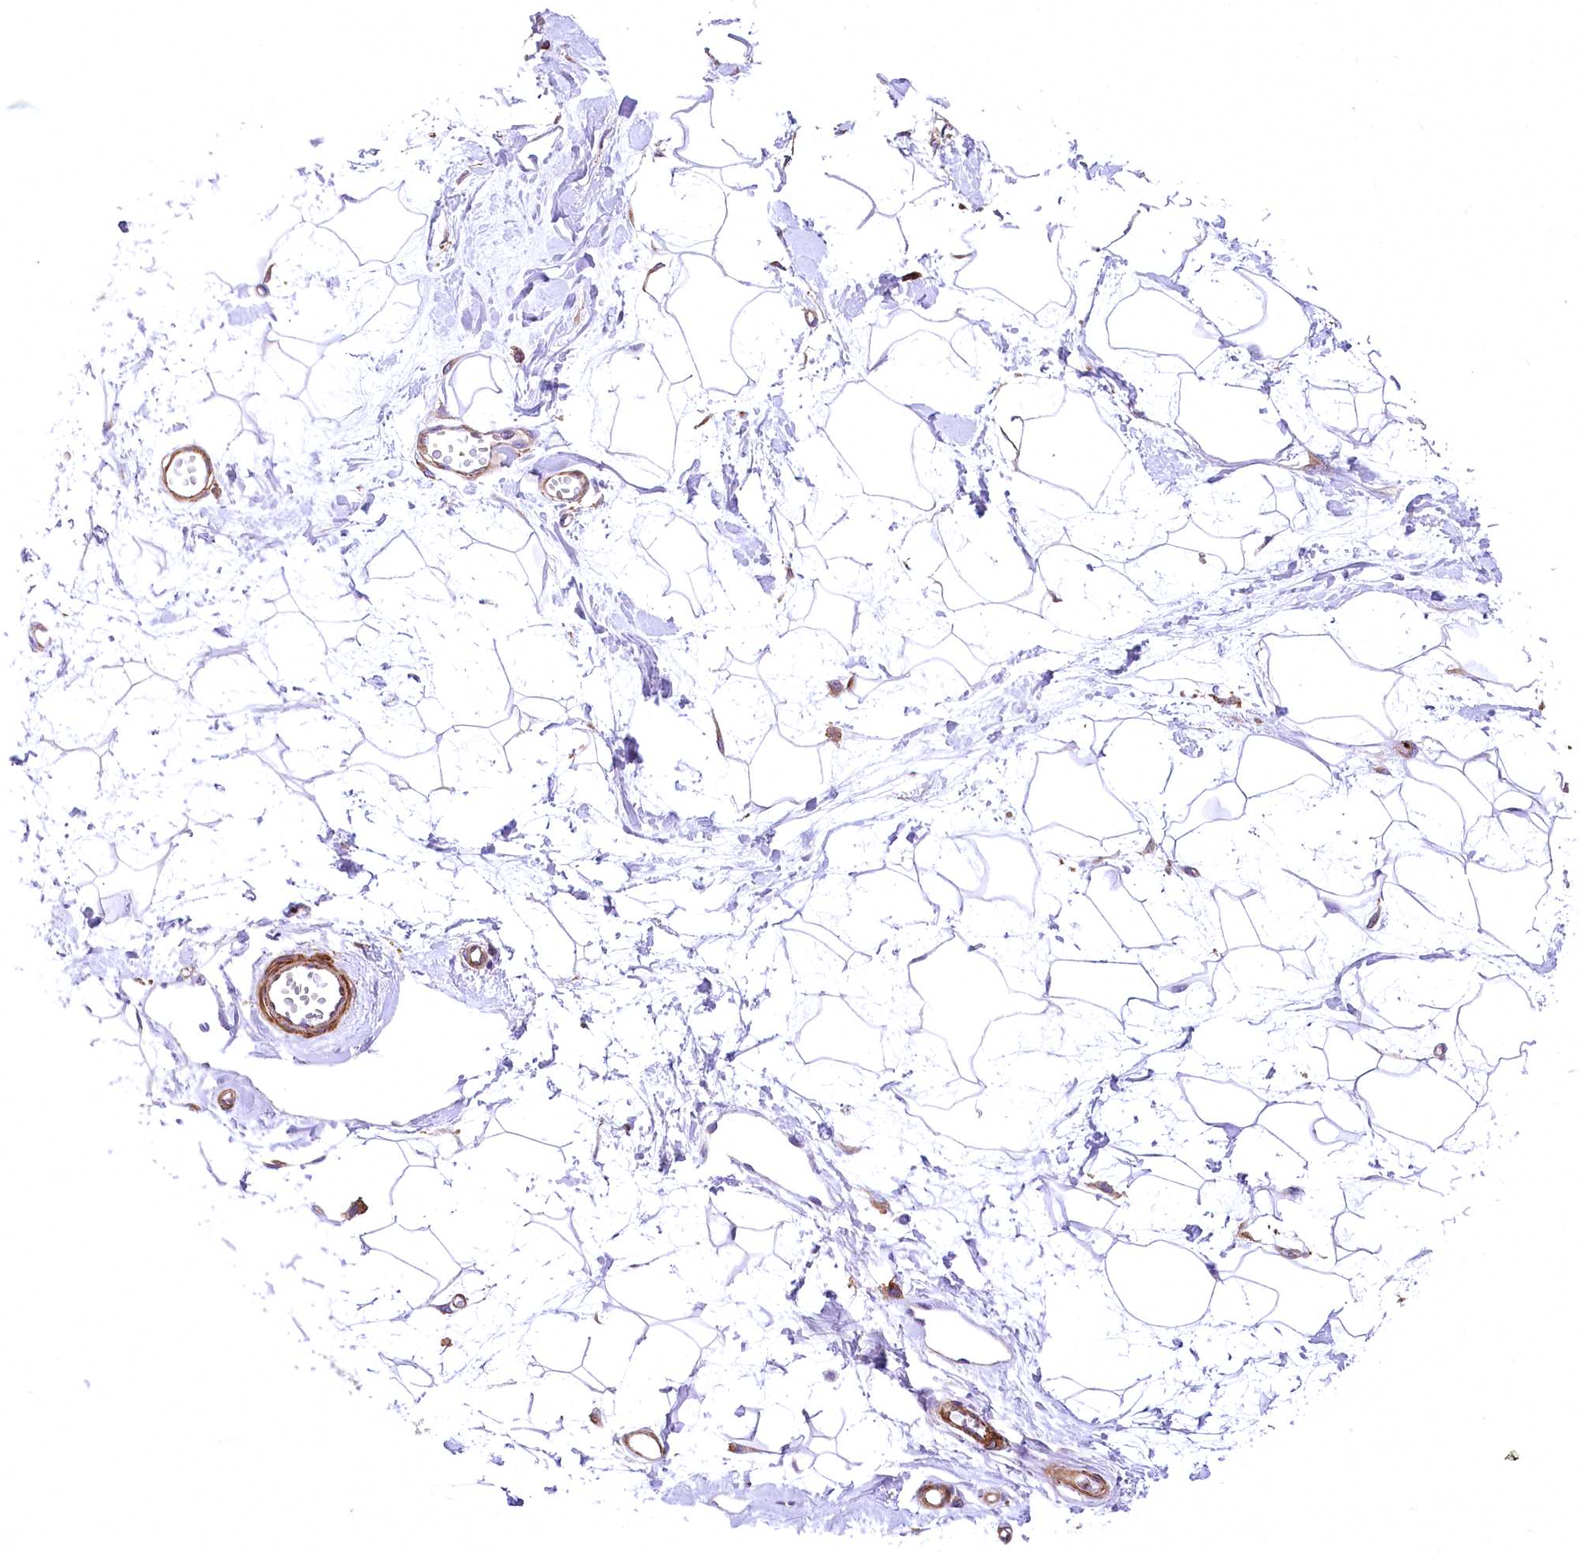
{"staining": {"intensity": "negative", "quantity": "none", "location": "none"}, "tissue": "breast", "cell_type": "Adipocytes", "image_type": "normal", "snomed": [{"axis": "morphology", "description": "Normal tissue, NOS"}, {"axis": "topography", "description": "Breast"}], "caption": "Micrograph shows no protein positivity in adipocytes of normal breast.", "gene": "DPP3", "patient": {"sex": "female", "age": 45}}